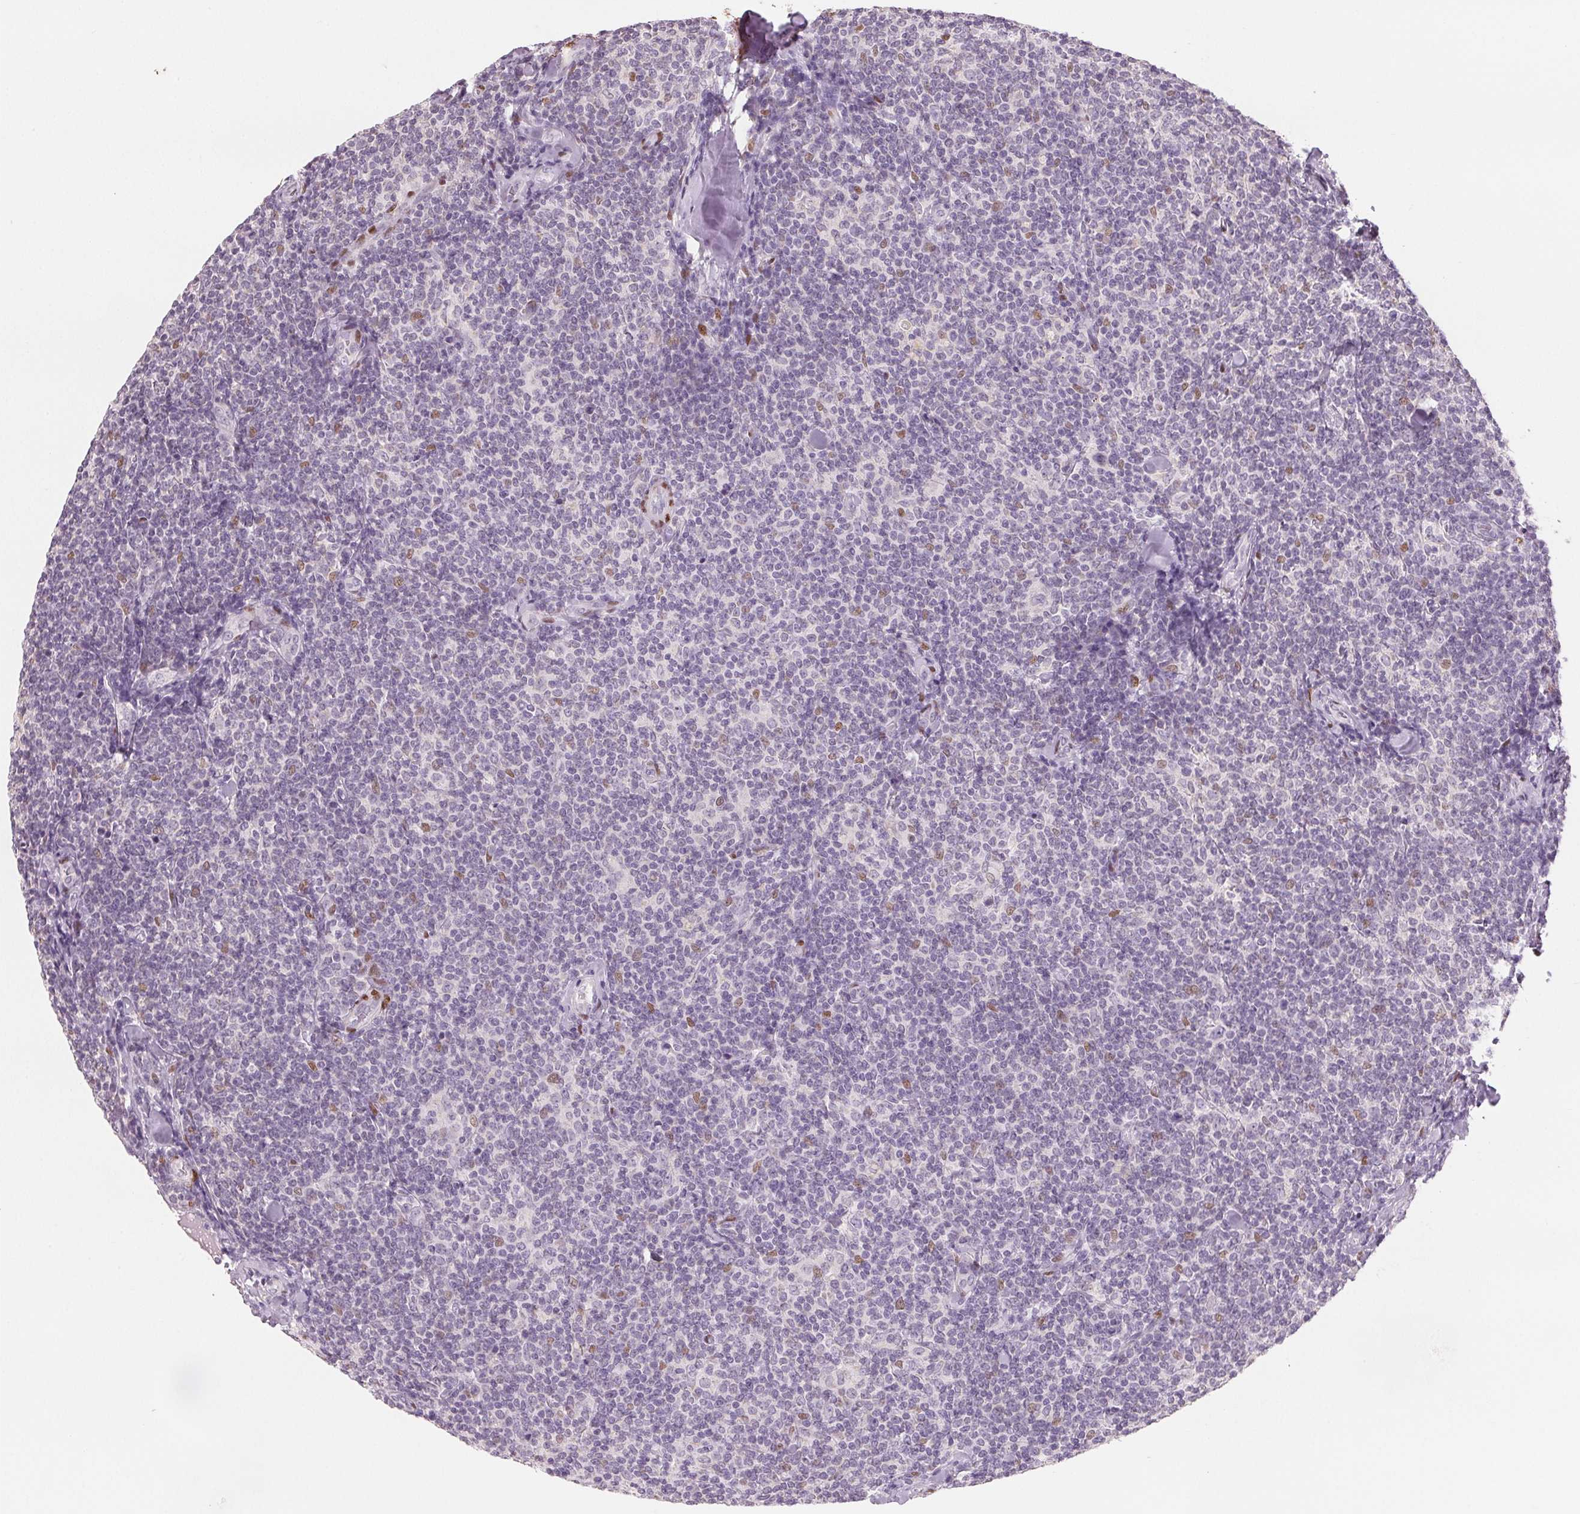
{"staining": {"intensity": "negative", "quantity": "none", "location": "none"}, "tissue": "lymphoma", "cell_type": "Tumor cells", "image_type": "cancer", "snomed": [{"axis": "morphology", "description": "Malignant lymphoma, non-Hodgkin's type, Low grade"}, {"axis": "topography", "description": "Lymph node"}], "caption": "Malignant lymphoma, non-Hodgkin's type (low-grade) stained for a protein using immunohistochemistry (IHC) reveals no staining tumor cells.", "gene": "SMARCD3", "patient": {"sex": "female", "age": 56}}